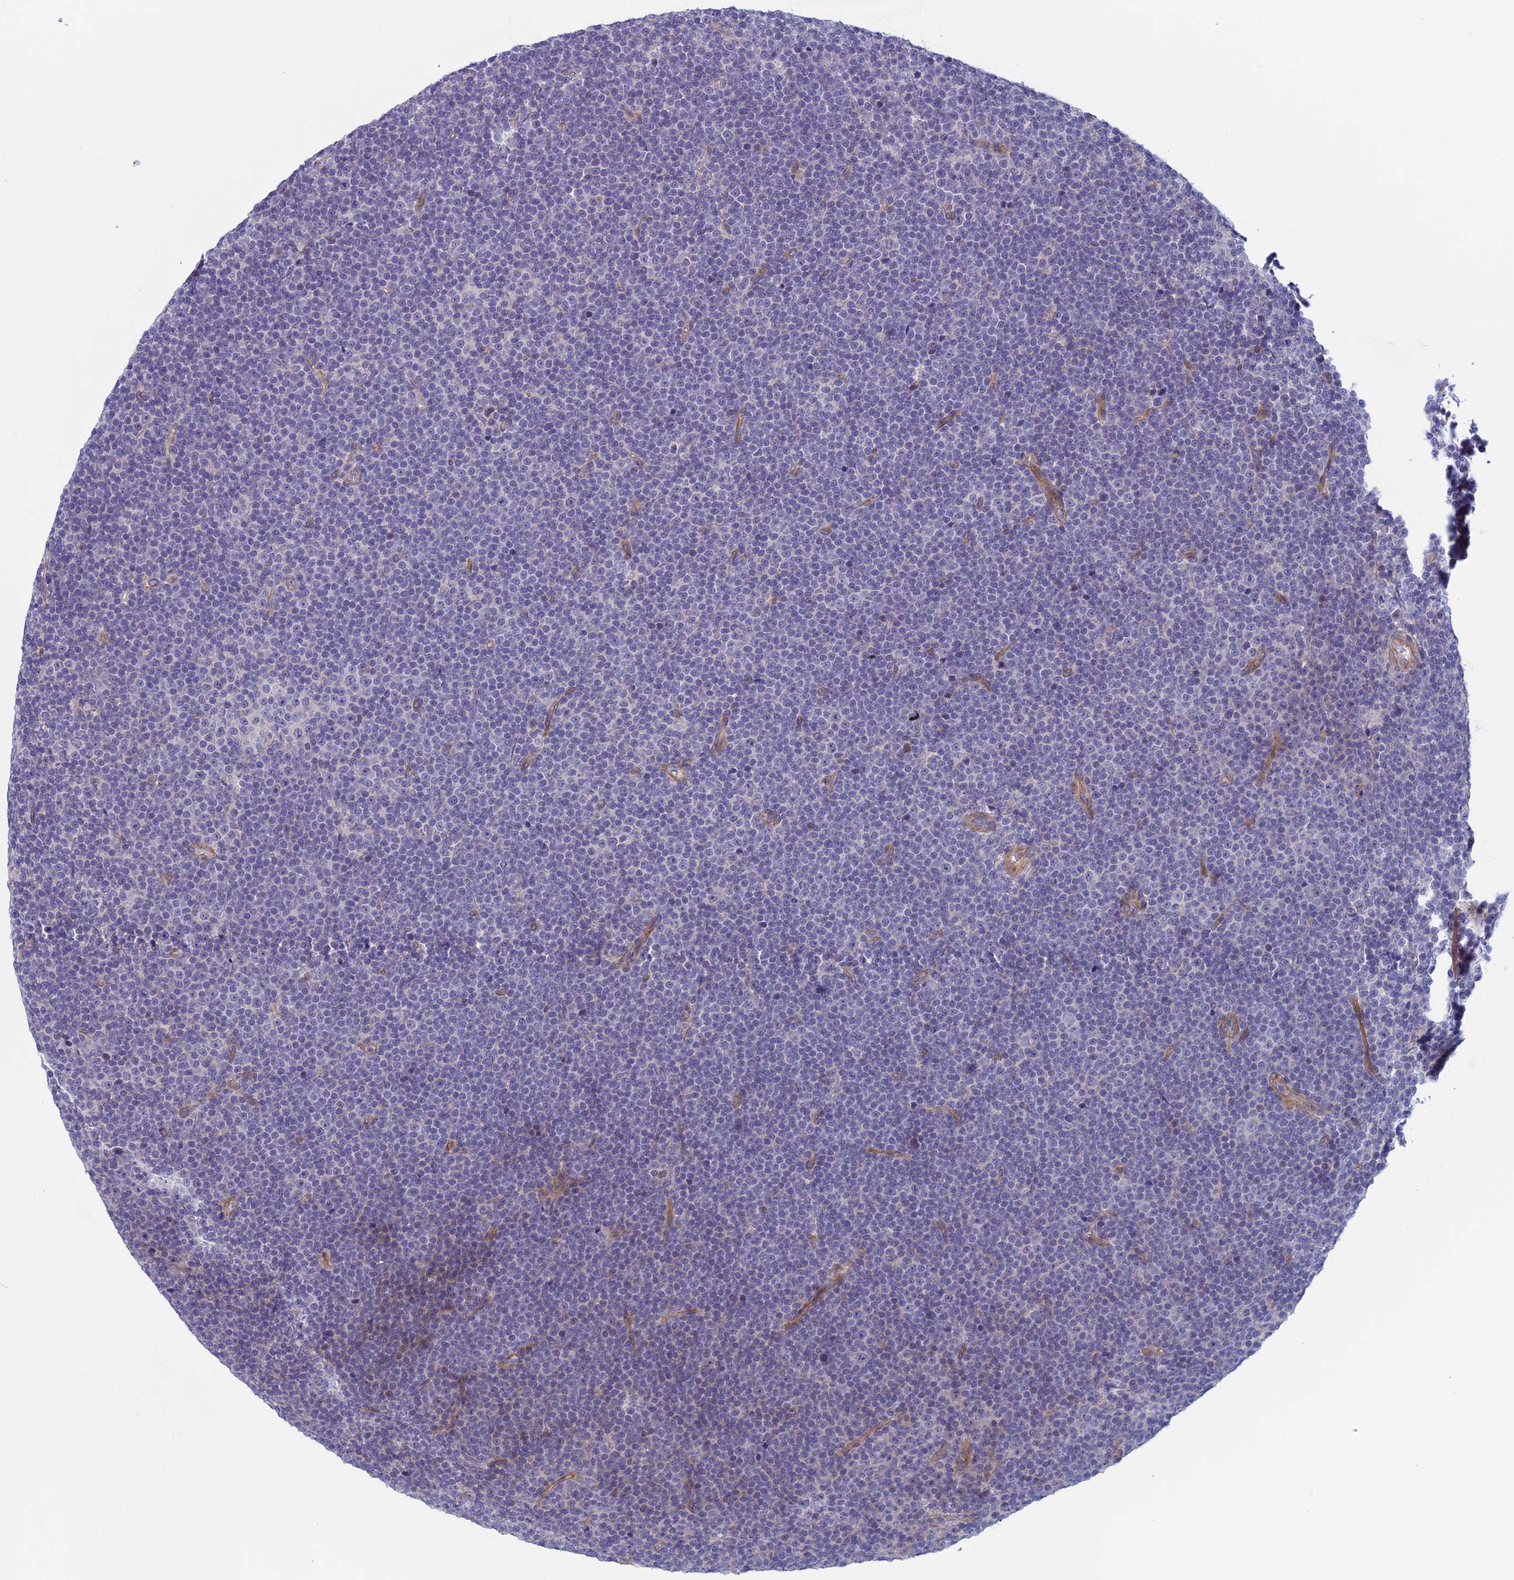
{"staining": {"intensity": "negative", "quantity": "none", "location": "none"}, "tissue": "lymphoma", "cell_type": "Tumor cells", "image_type": "cancer", "snomed": [{"axis": "morphology", "description": "Malignant lymphoma, non-Hodgkin's type, Low grade"}, {"axis": "topography", "description": "Lymph node"}], "caption": "There is no significant positivity in tumor cells of lymphoma. (DAB (3,3'-diaminobenzidine) IHC, high magnification).", "gene": "CNOT6L", "patient": {"sex": "female", "age": 67}}